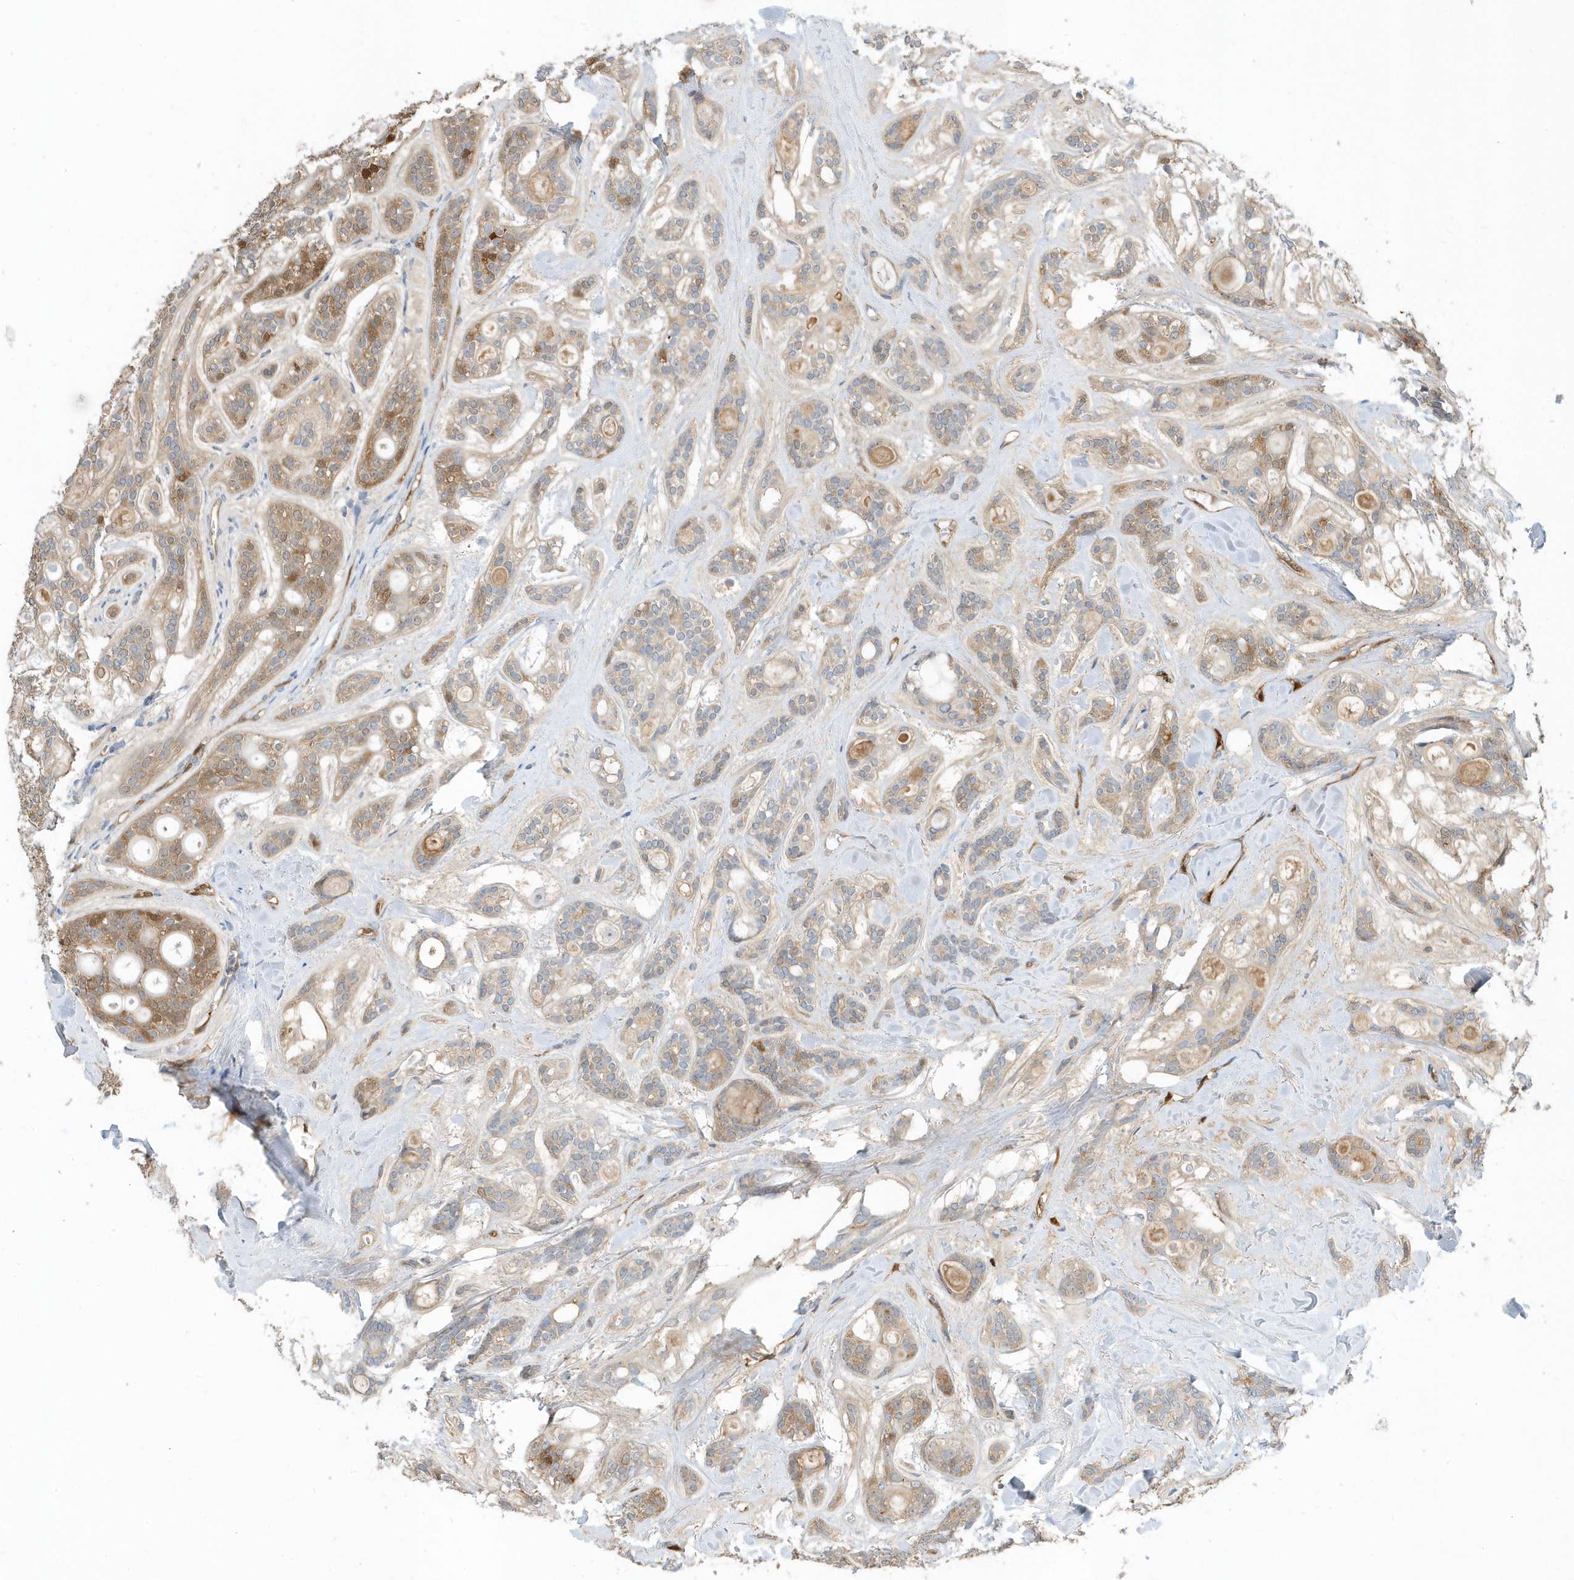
{"staining": {"intensity": "moderate", "quantity": "25%-75%", "location": "cytoplasmic/membranous,nuclear"}, "tissue": "head and neck cancer", "cell_type": "Tumor cells", "image_type": "cancer", "snomed": [{"axis": "morphology", "description": "Adenocarcinoma, NOS"}, {"axis": "topography", "description": "Head-Neck"}], "caption": "Human head and neck adenocarcinoma stained with a protein marker demonstrates moderate staining in tumor cells.", "gene": "USP53", "patient": {"sex": "male", "age": 66}}